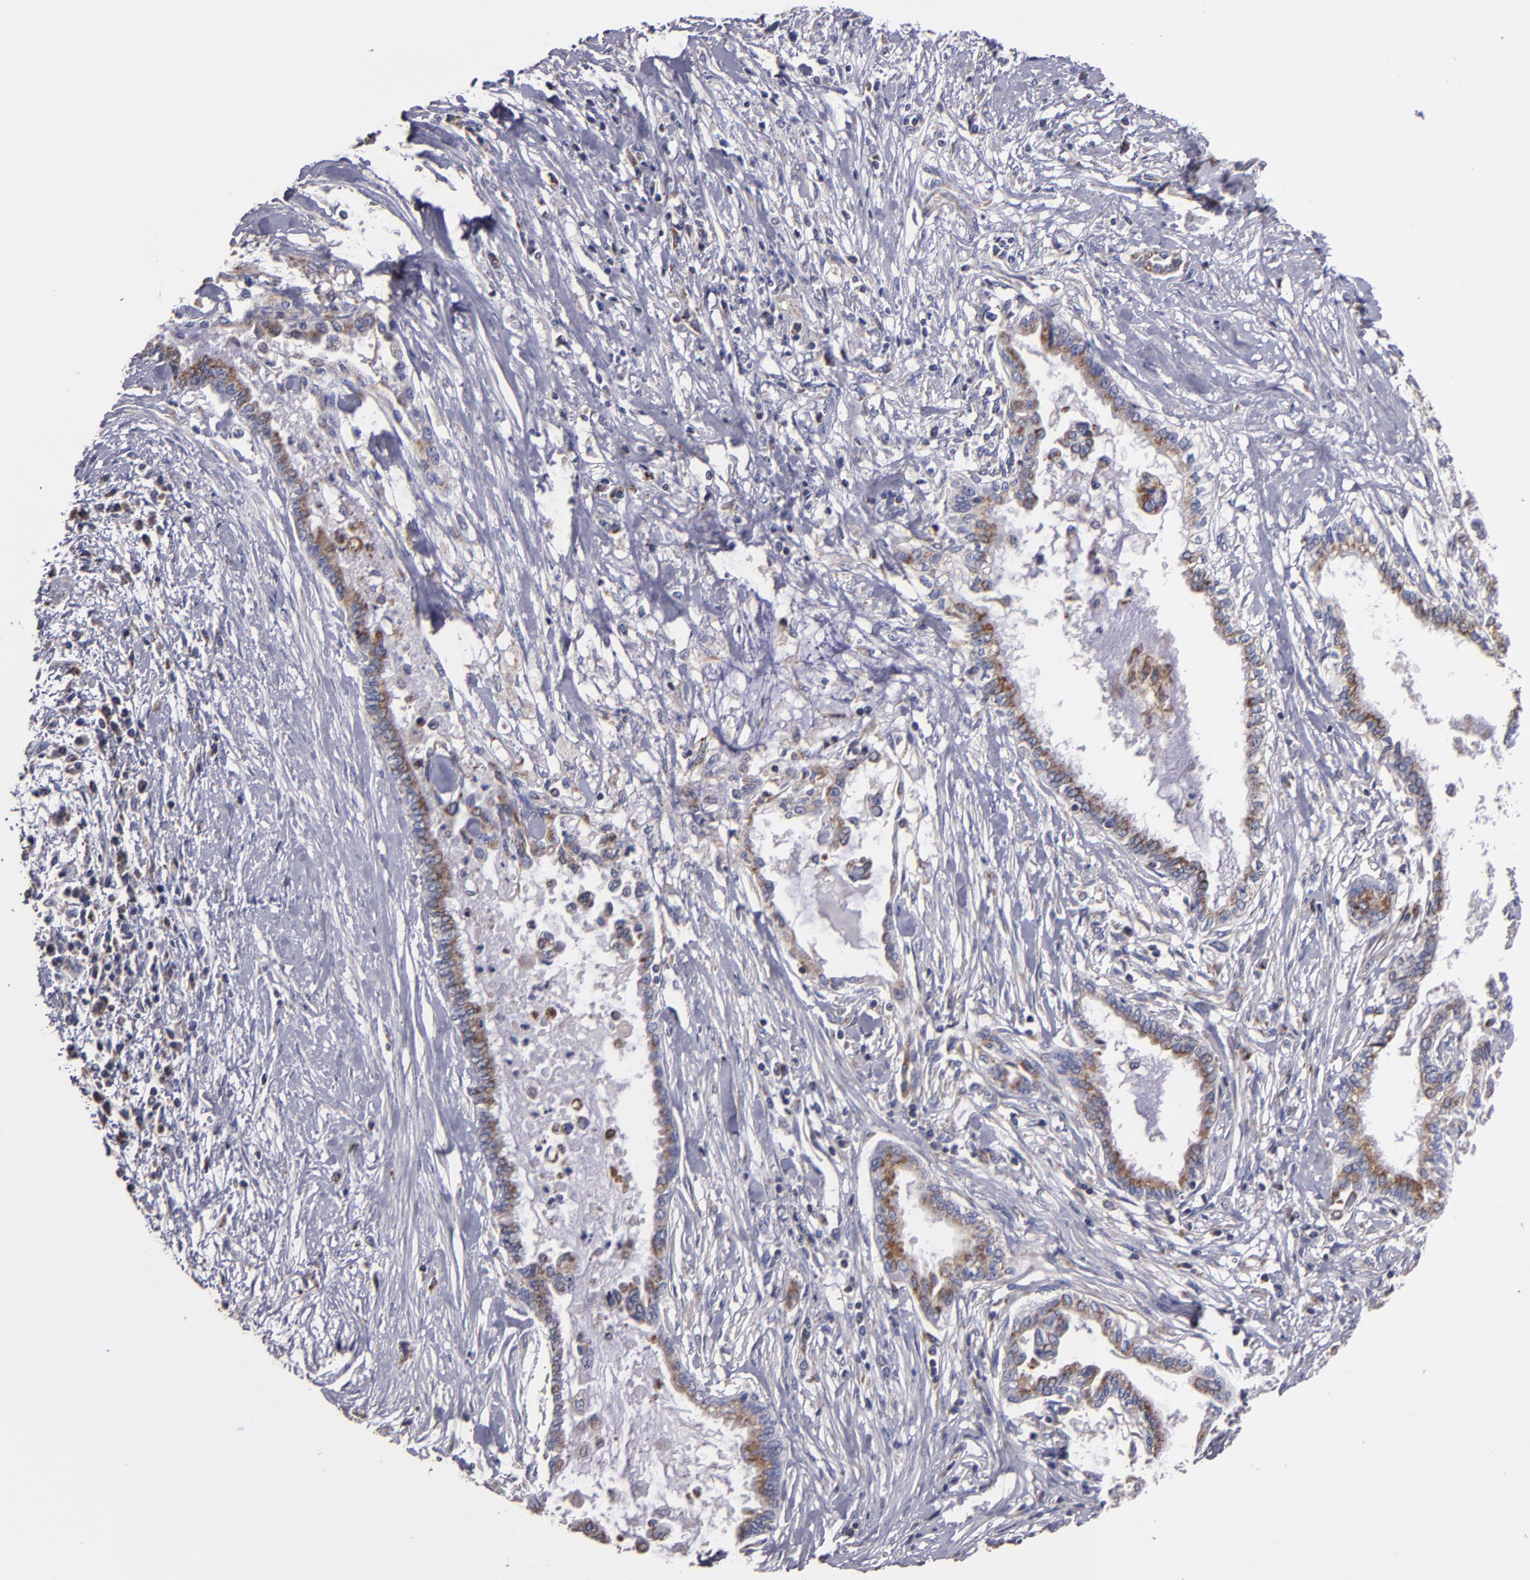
{"staining": {"intensity": "weak", "quantity": "25%-75%", "location": "cytoplasmic/membranous"}, "tissue": "pancreatic cancer", "cell_type": "Tumor cells", "image_type": "cancer", "snomed": [{"axis": "morphology", "description": "Adenocarcinoma, NOS"}, {"axis": "topography", "description": "Pancreas"}], "caption": "Immunohistochemical staining of pancreatic adenocarcinoma displays low levels of weak cytoplasmic/membranous expression in about 25%-75% of tumor cells. Using DAB (3,3'-diaminobenzidine) (brown) and hematoxylin (blue) stains, captured at high magnification using brightfield microscopy.", "gene": "CLTA", "patient": {"sex": "female", "age": 64}}